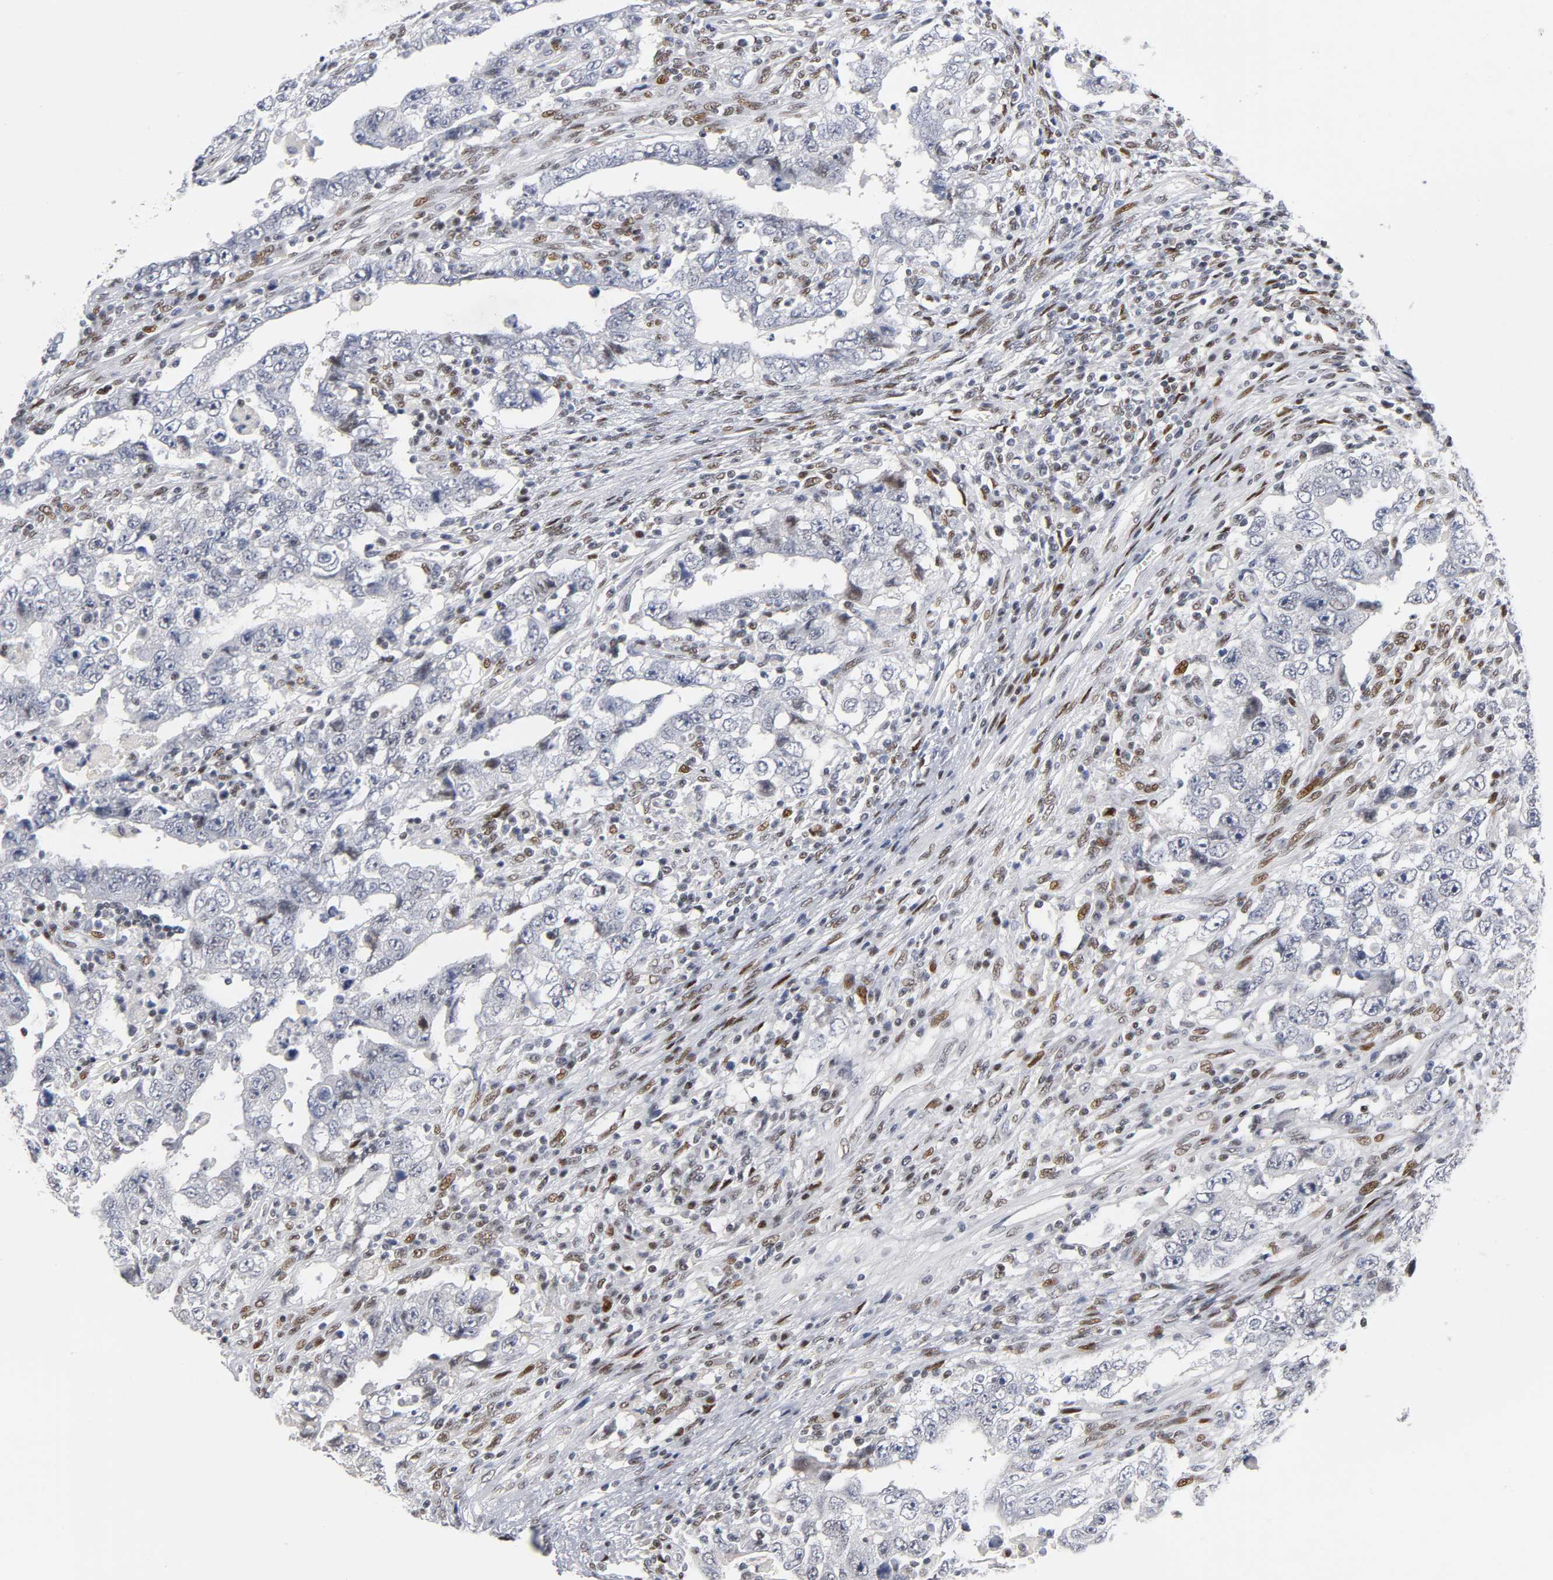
{"staining": {"intensity": "negative", "quantity": "none", "location": "none"}, "tissue": "testis cancer", "cell_type": "Tumor cells", "image_type": "cancer", "snomed": [{"axis": "morphology", "description": "Carcinoma, Embryonal, NOS"}, {"axis": "topography", "description": "Testis"}], "caption": "Immunohistochemical staining of testis cancer exhibits no significant staining in tumor cells.", "gene": "SP3", "patient": {"sex": "male", "age": 26}}